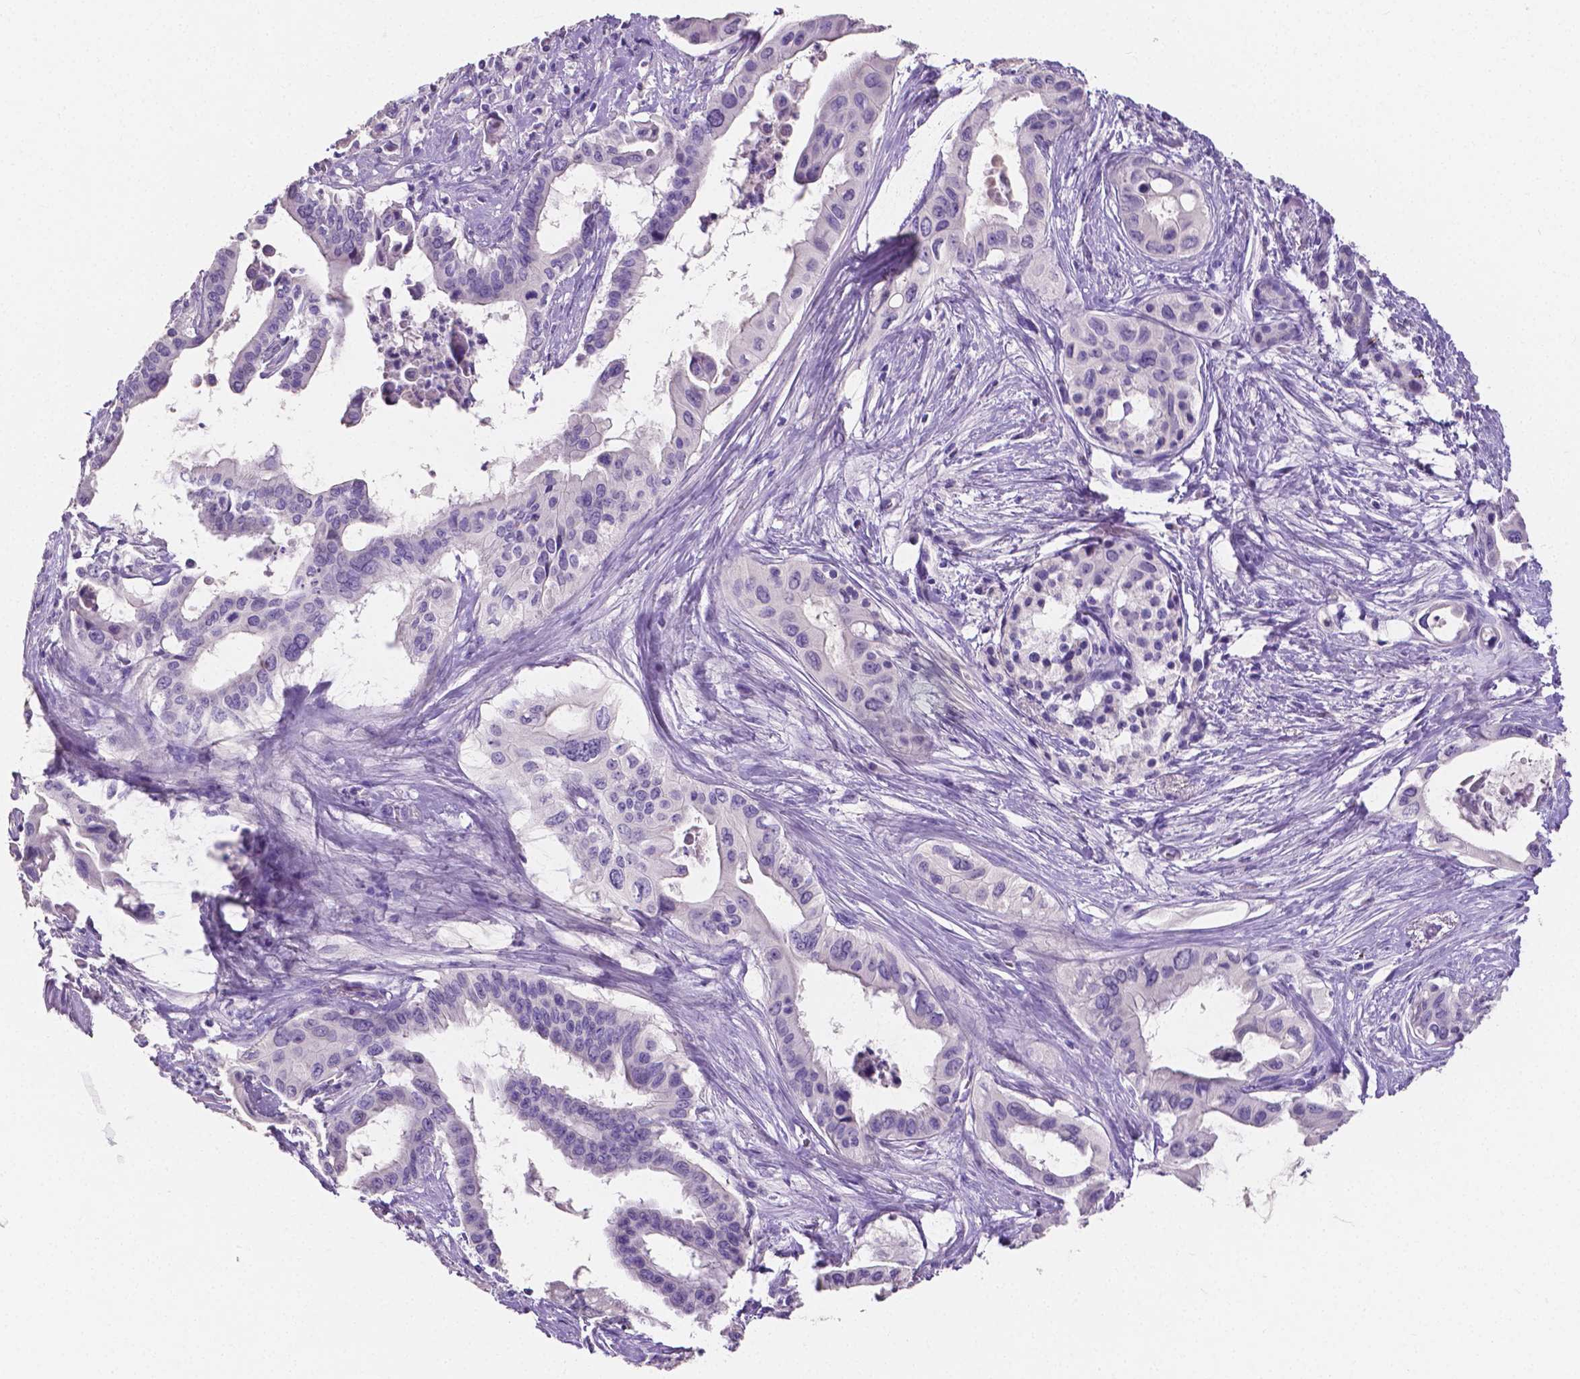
{"staining": {"intensity": "negative", "quantity": "none", "location": "none"}, "tissue": "pancreatic cancer", "cell_type": "Tumor cells", "image_type": "cancer", "snomed": [{"axis": "morphology", "description": "Adenocarcinoma, NOS"}, {"axis": "topography", "description": "Pancreas"}], "caption": "Adenocarcinoma (pancreatic) was stained to show a protein in brown. There is no significant expression in tumor cells.", "gene": "SLC22A2", "patient": {"sex": "female", "age": 77}}